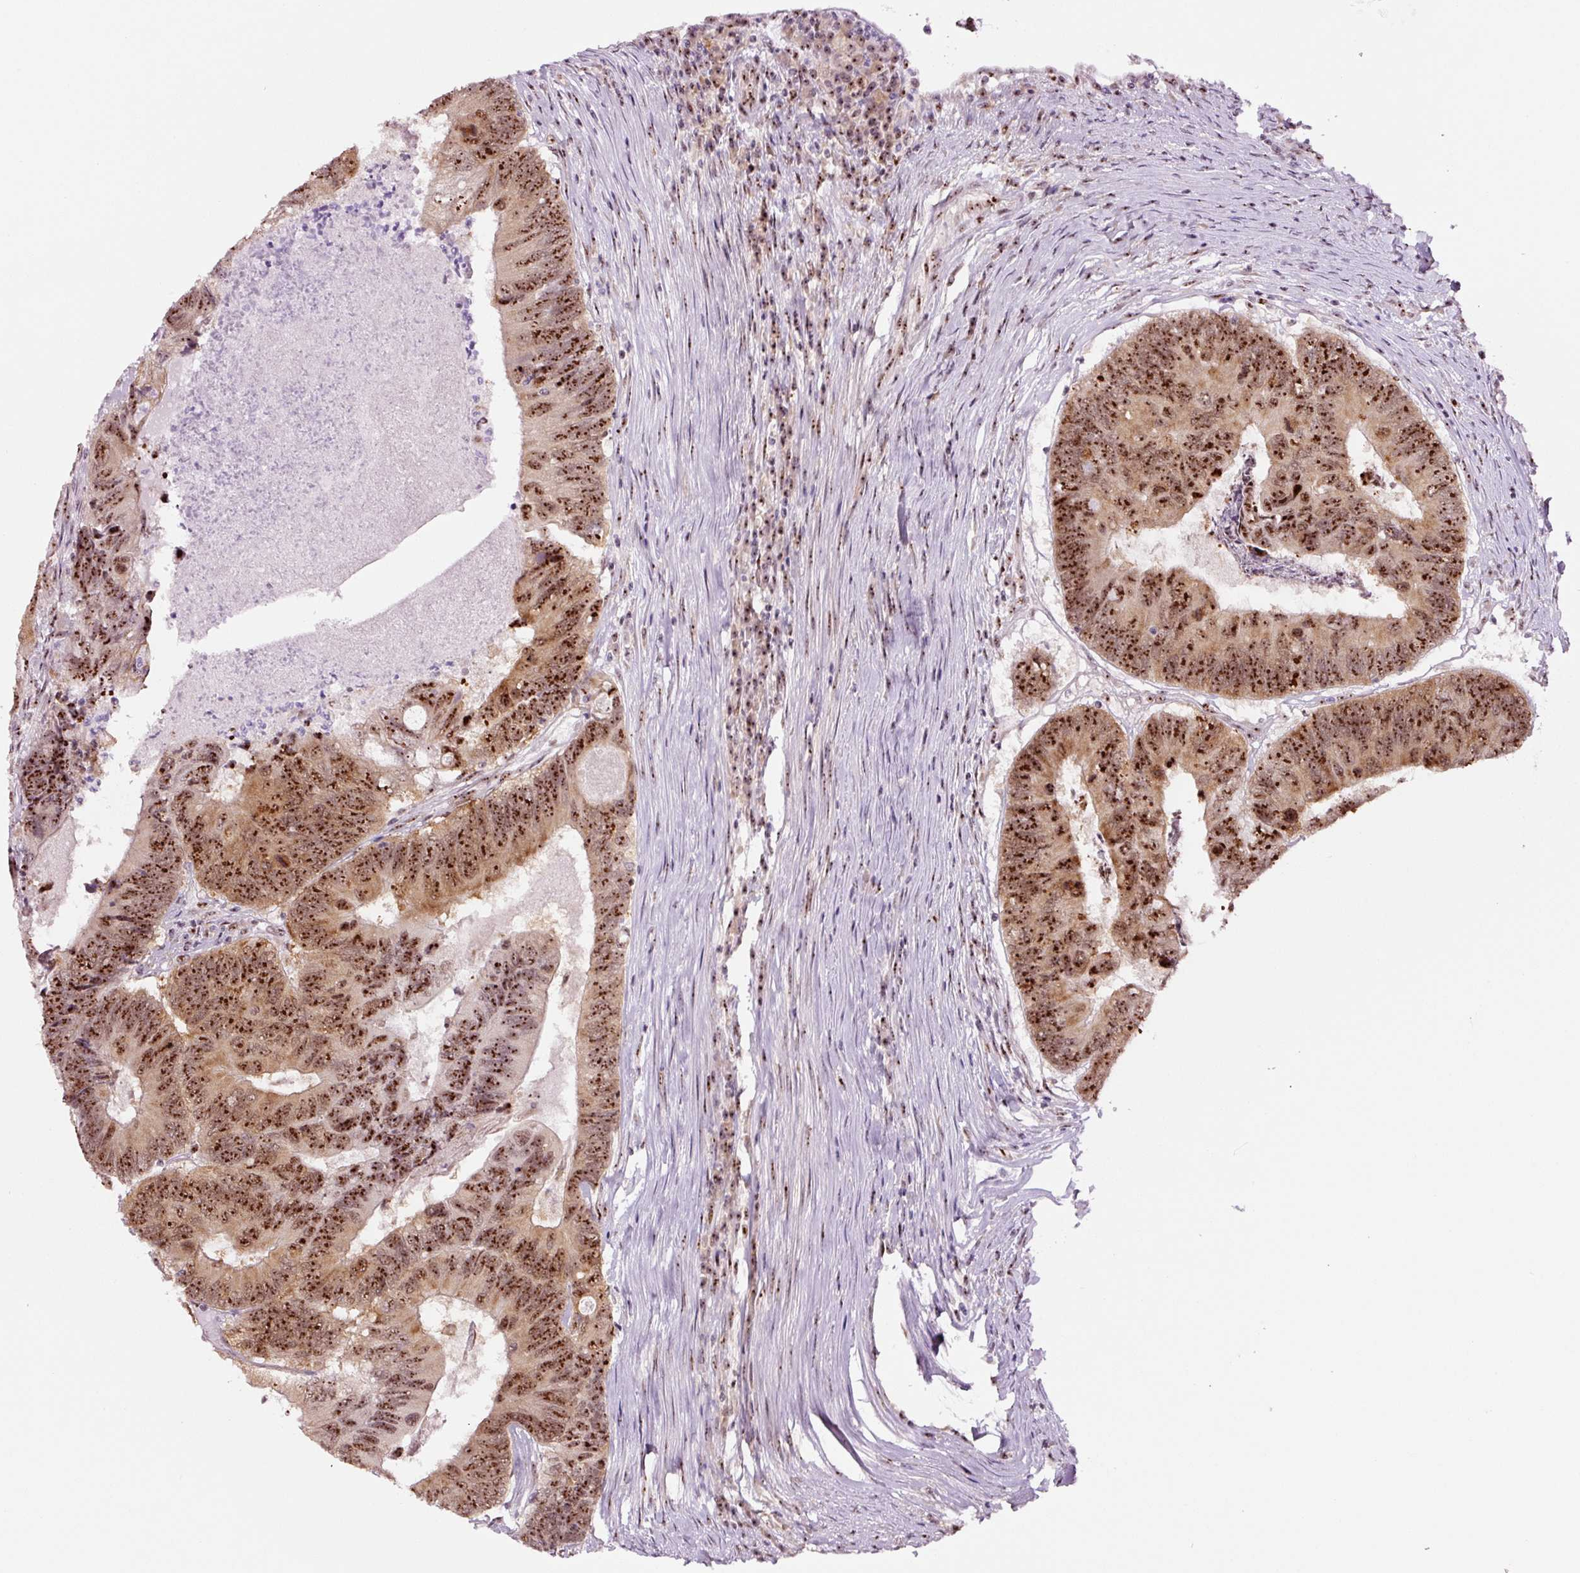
{"staining": {"intensity": "moderate", "quantity": ">75%", "location": "cytoplasmic/membranous,nuclear"}, "tissue": "colorectal cancer", "cell_type": "Tumor cells", "image_type": "cancer", "snomed": [{"axis": "morphology", "description": "Adenocarcinoma, NOS"}, {"axis": "topography", "description": "Colon"}], "caption": "Immunohistochemistry (IHC) (DAB) staining of colorectal cancer (adenocarcinoma) displays moderate cytoplasmic/membranous and nuclear protein expression in about >75% of tumor cells.", "gene": "GNL3", "patient": {"sex": "female", "age": 67}}